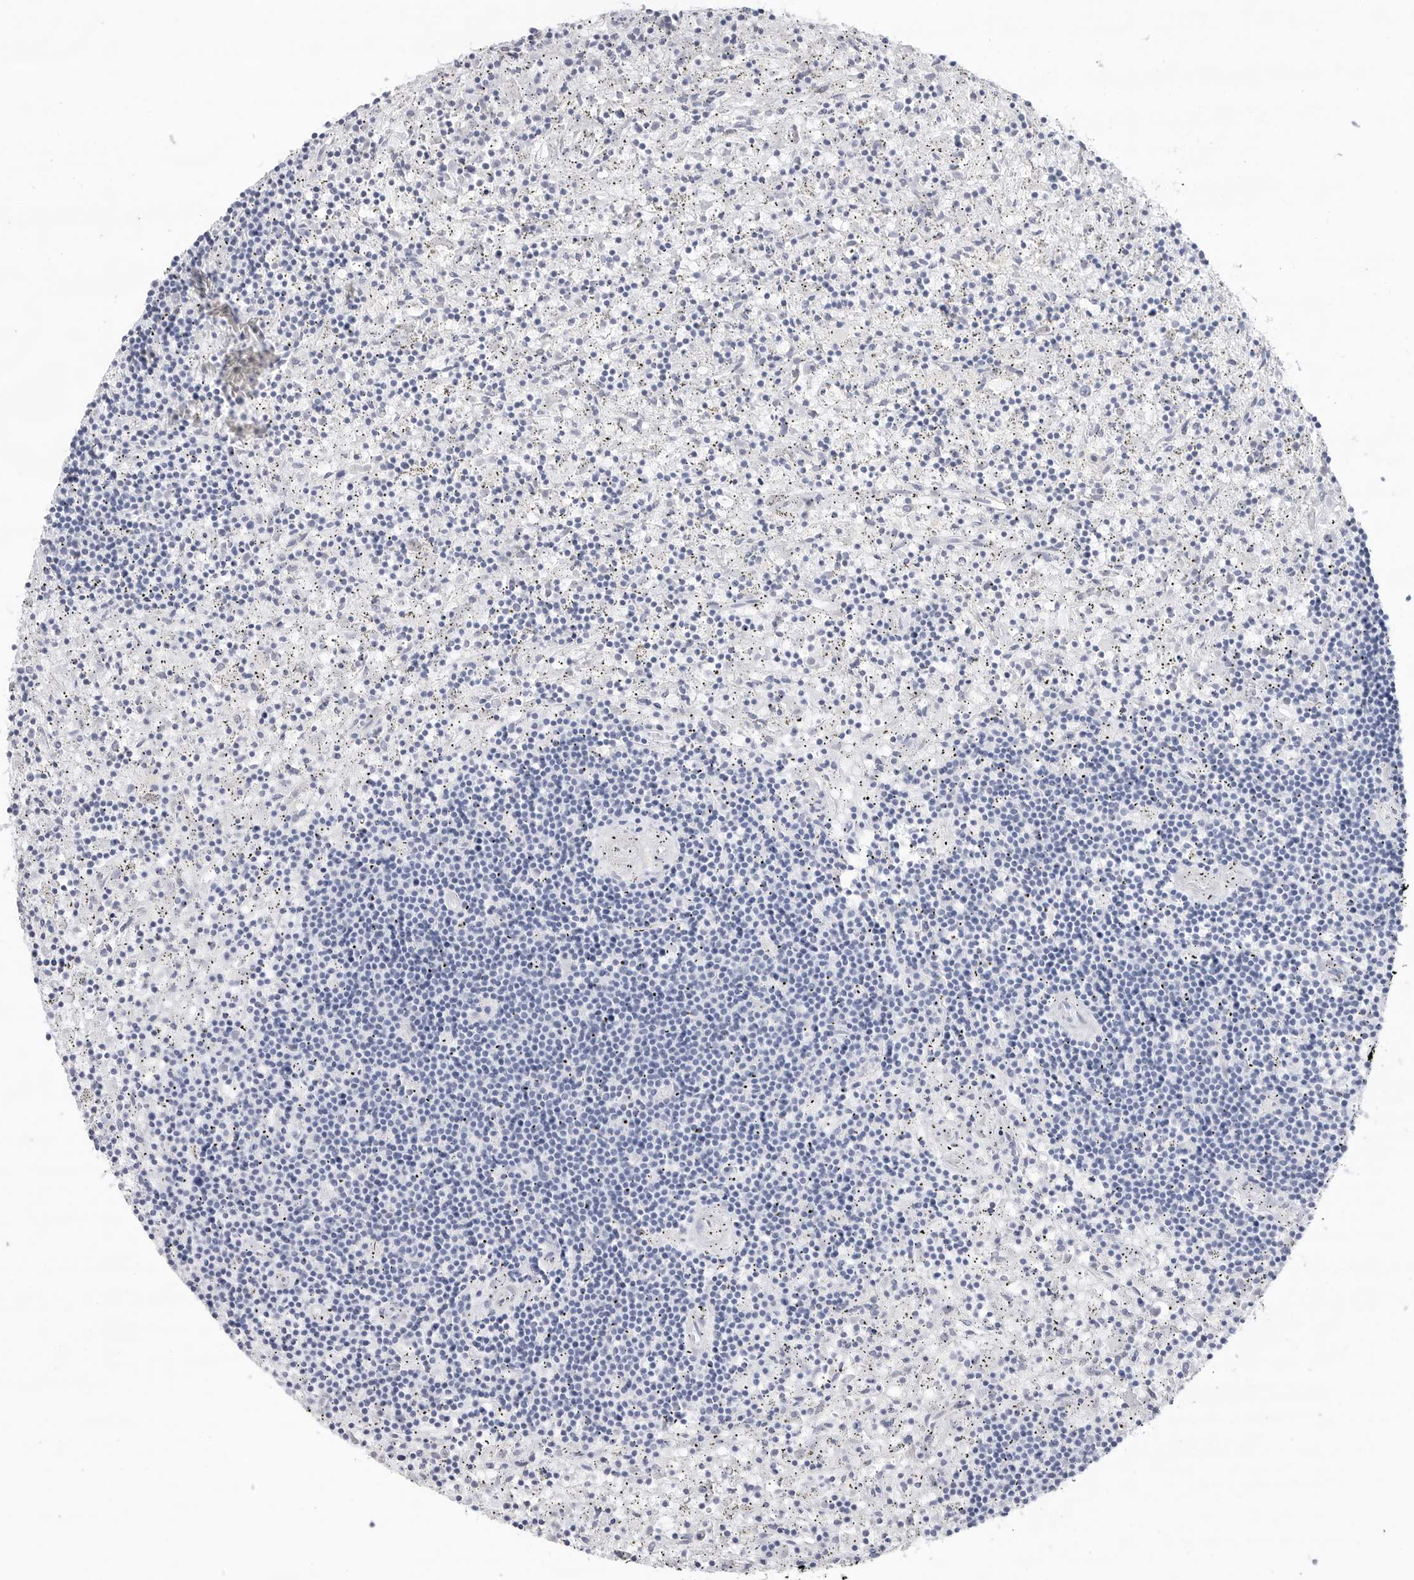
{"staining": {"intensity": "negative", "quantity": "none", "location": "none"}, "tissue": "lymphoma", "cell_type": "Tumor cells", "image_type": "cancer", "snomed": [{"axis": "morphology", "description": "Malignant lymphoma, non-Hodgkin's type, Low grade"}, {"axis": "topography", "description": "Spleen"}], "caption": "A high-resolution image shows immunohistochemistry staining of low-grade malignant lymphoma, non-Hodgkin's type, which displays no significant positivity in tumor cells.", "gene": "SLC19A1", "patient": {"sex": "male", "age": 76}}